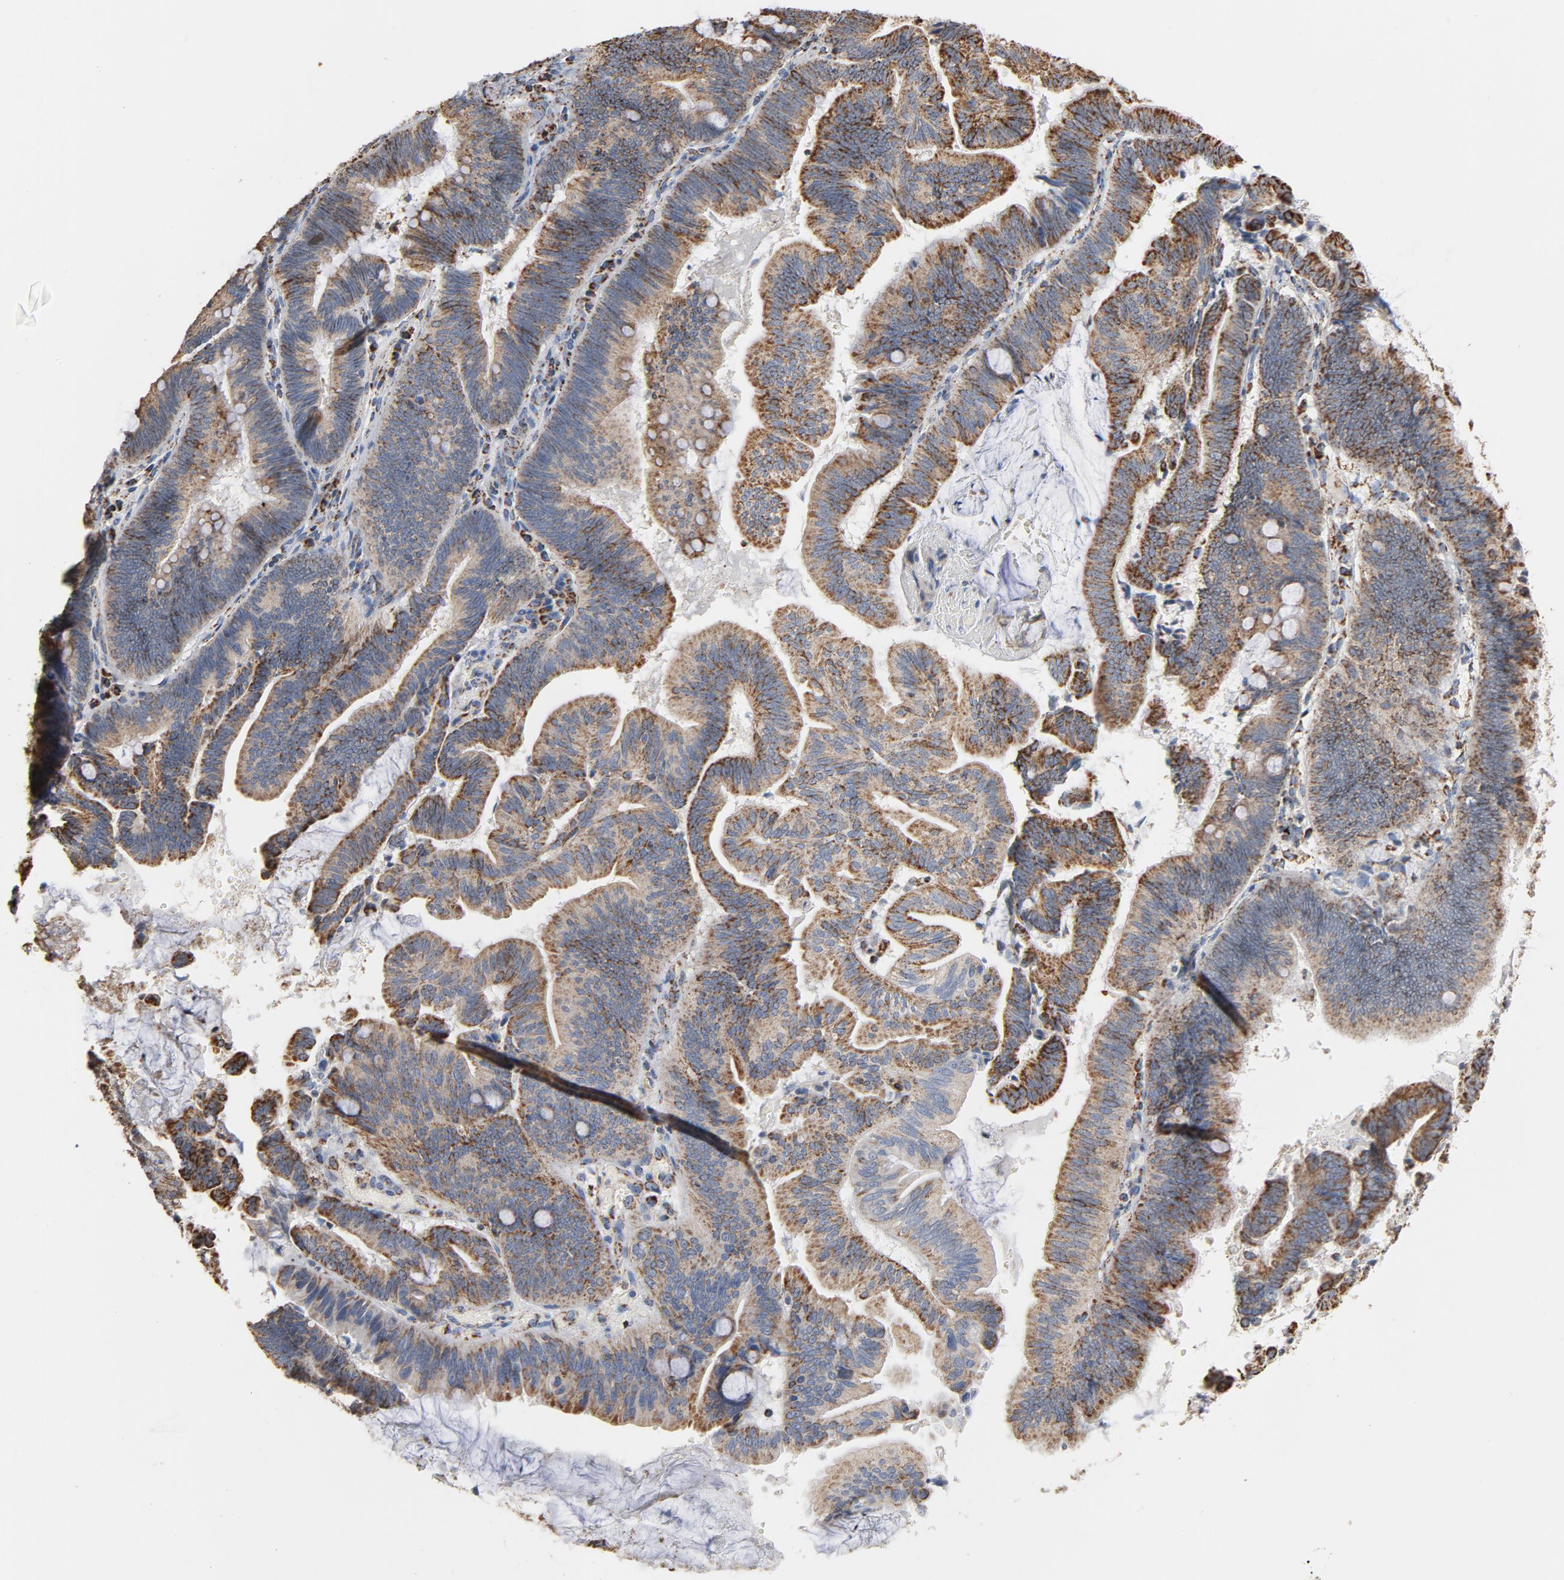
{"staining": {"intensity": "moderate", "quantity": ">75%", "location": "cytoplasmic/membranous"}, "tissue": "pancreatic cancer", "cell_type": "Tumor cells", "image_type": "cancer", "snomed": [{"axis": "morphology", "description": "Adenocarcinoma, NOS"}, {"axis": "topography", "description": "Pancreas"}], "caption": "Brown immunohistochemical staining in pancreatic adenocarcinoma demonstrates moderate cytoplasmic/membranous staining in about >75% of tumor cells.", "gene": "NDUFS4", "patient": {"sex": "male", "age": 82}}